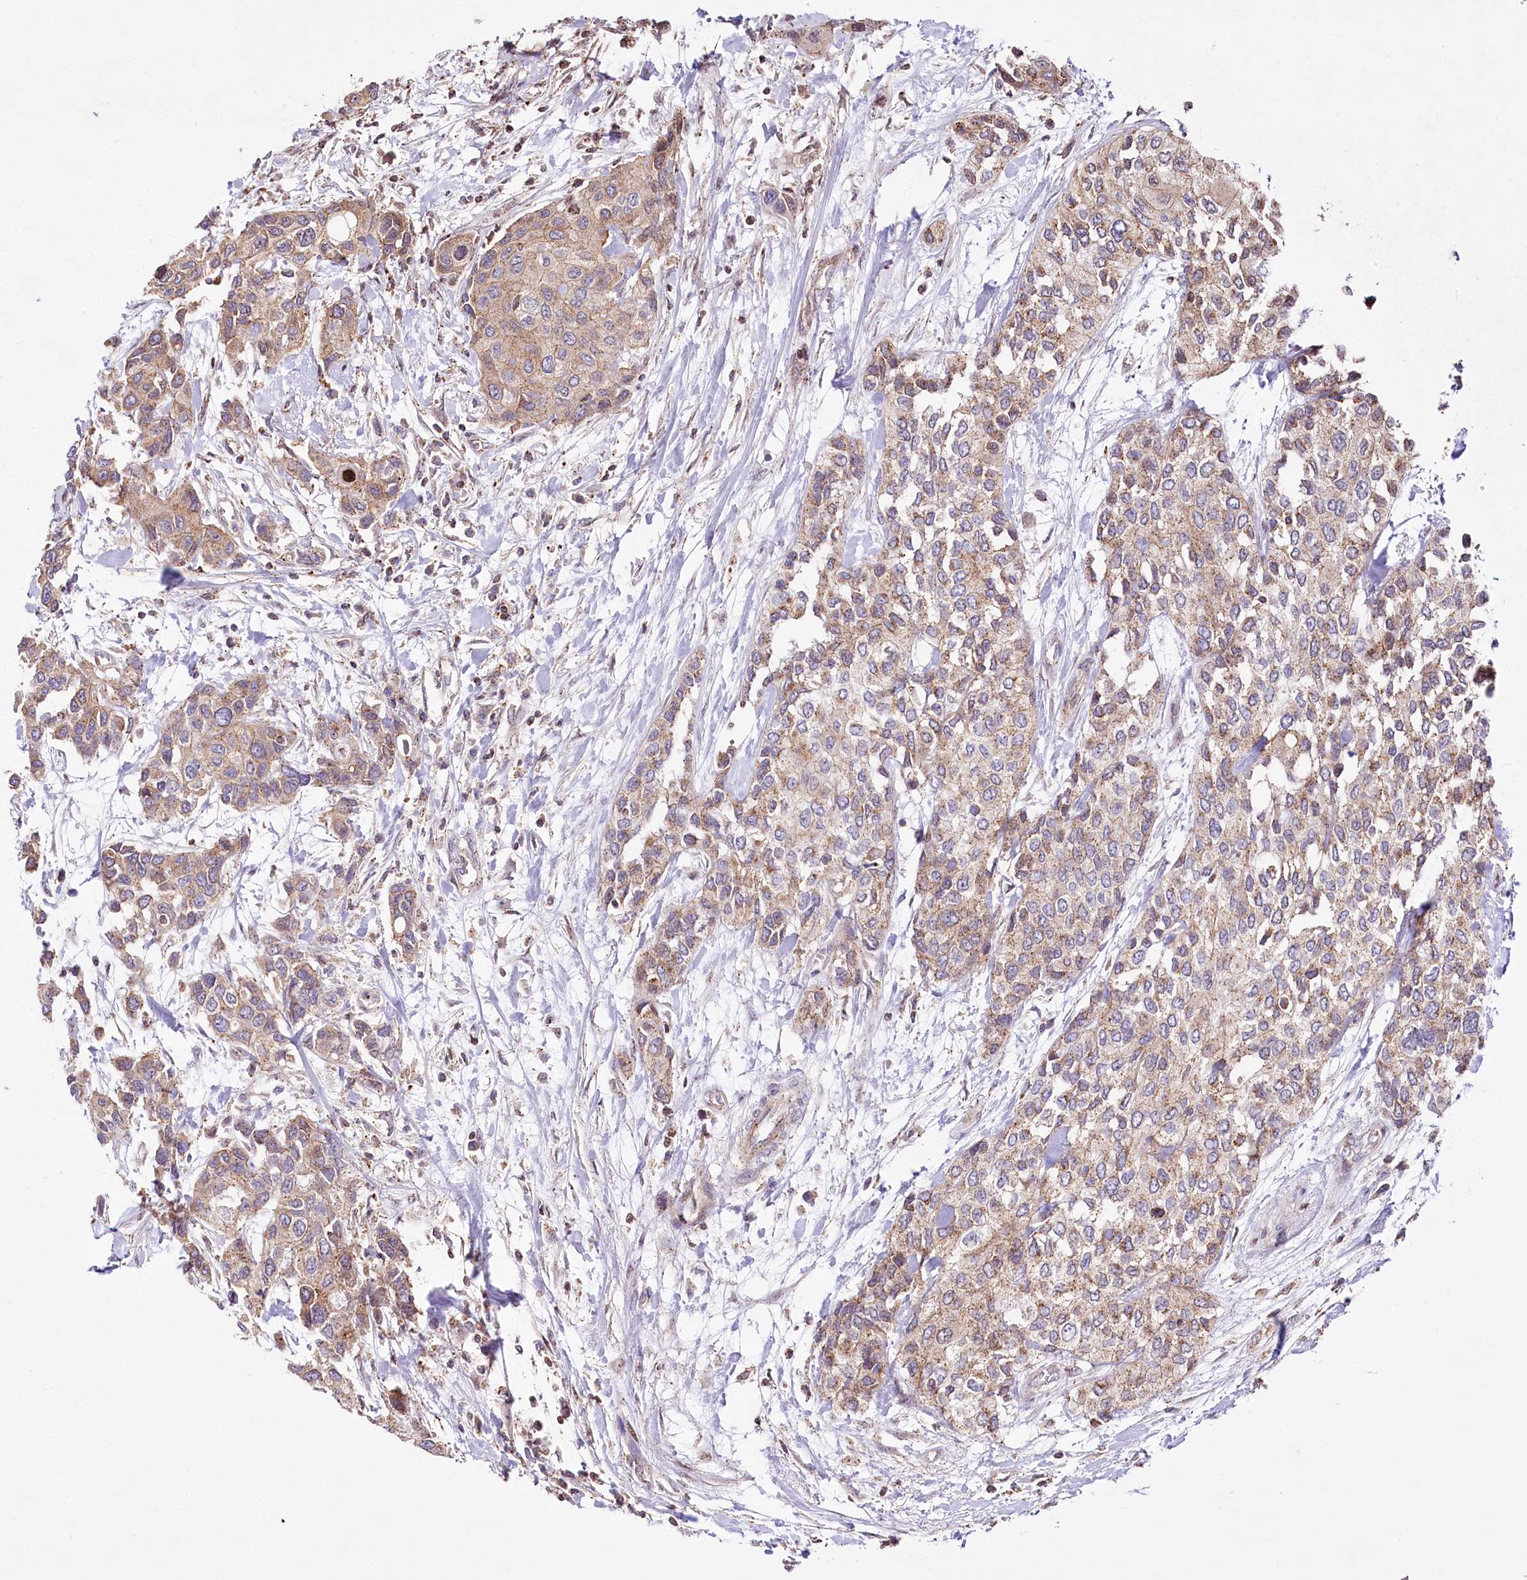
{"staining": {"intensity": "moderate", "quantity": ">75%", "location": "cytoplasmic/membranous"}, "tissue": "urothelial cancer", "cell_type": "Tumor cells", "image_type": "cancer", "snomed": [{"axis": "morphology", "description": "Normal tissue, NOS"}, {"axis": "morphology", "description": "Urothelial carcinoma, High grade"}, {"axis": "topography", "description": "Vascular tissue"}, {"axis": "topography", "description": "Urinary bladder"}], "caption": "High-magnification brightfield microscopy of high-grade urothelial carcinoma stained with DAB (brown) and counterstained with hematoxylin (blue). tumor cells exhibit moderate cytoplasmic/membranous positivity is identified in about>75% of cells.", "gene": "ZFYVE27", "patient": {"sex": "female", "age": 56}}